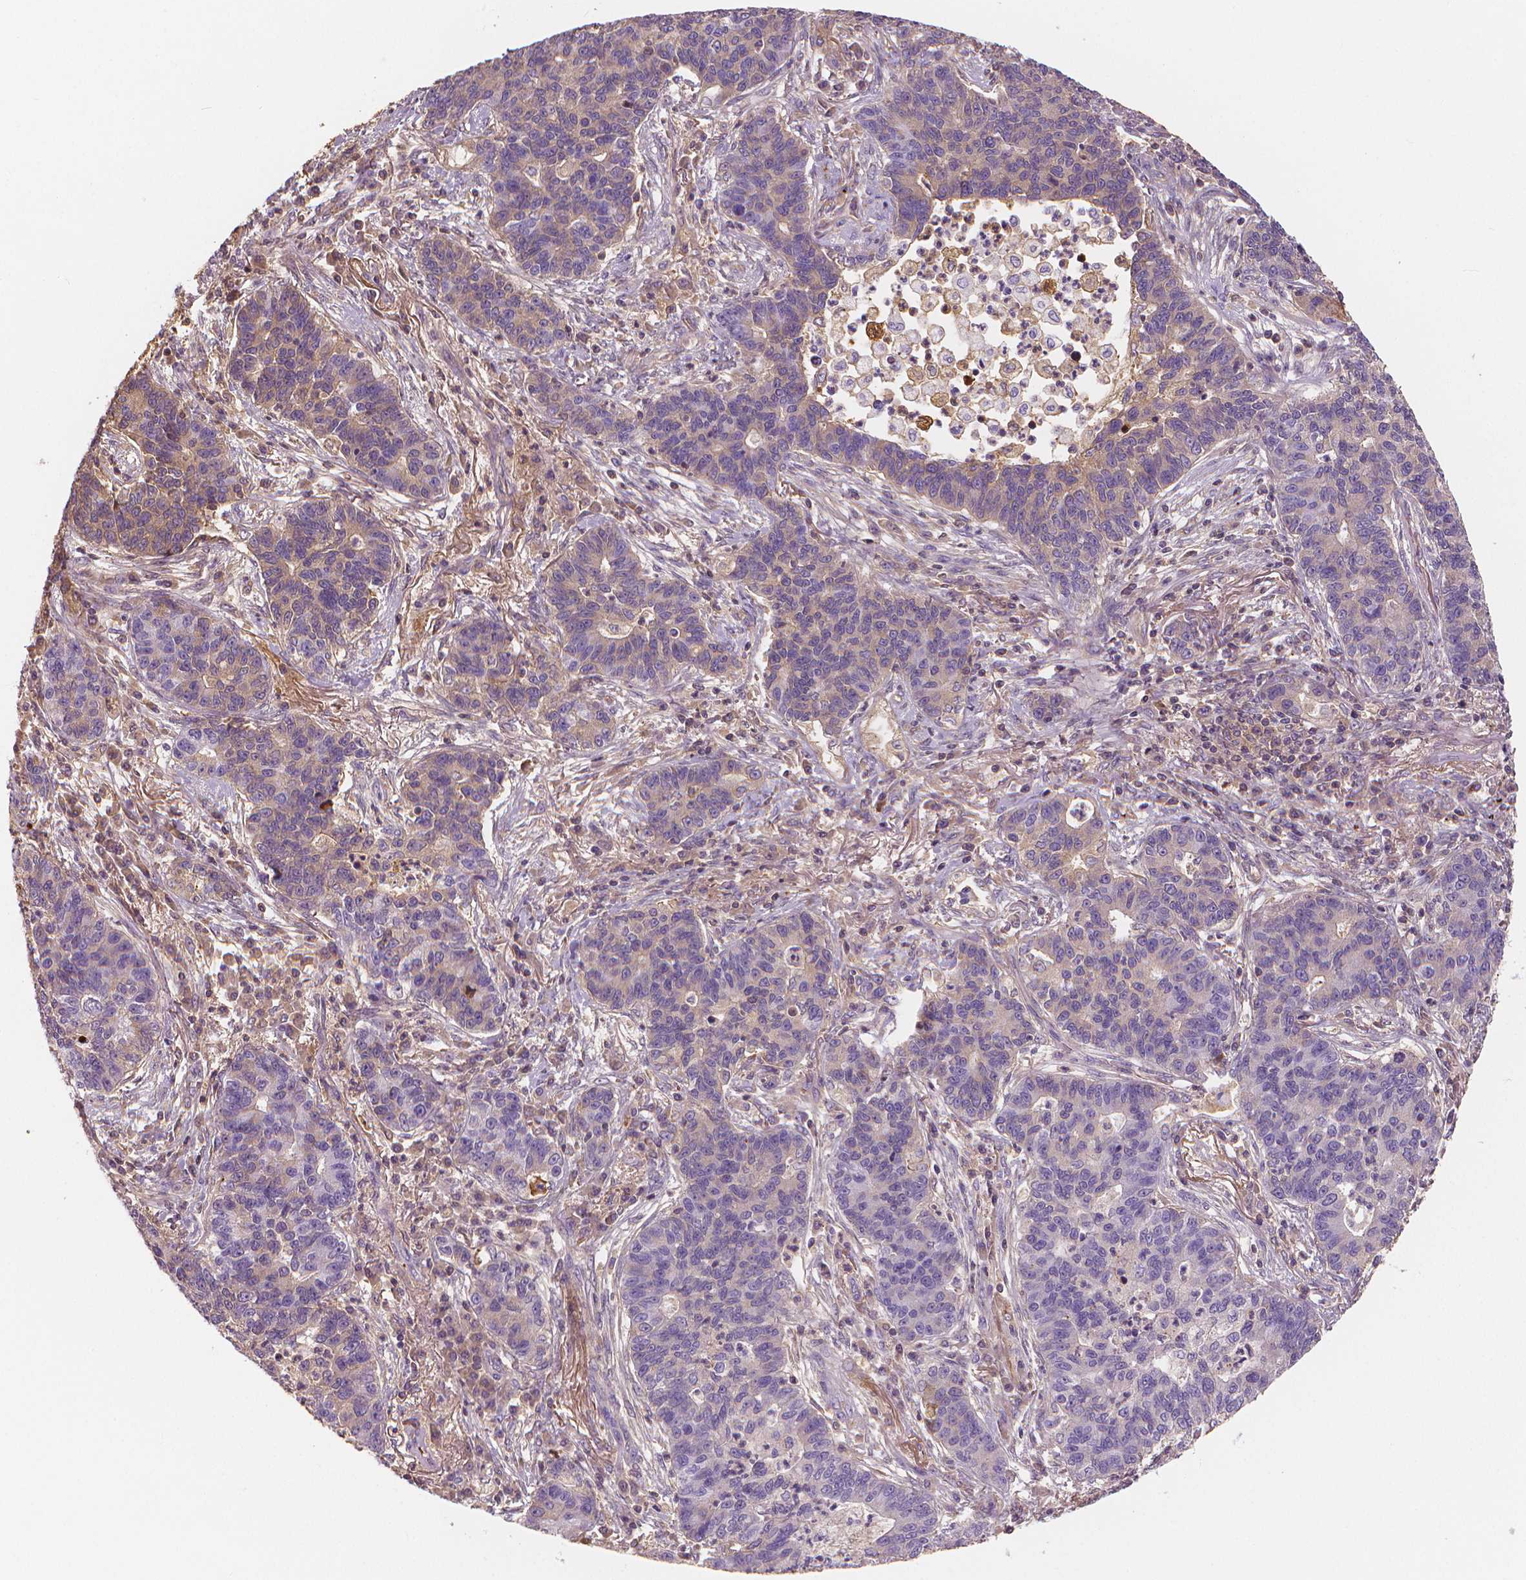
{"staining": {"intensity": "weak", "quantity": "<25%", "location": "cytoplasmic/membranous"}, "tissue": "lung cancer", "cell_type": "Tumor cells", "image_type": "cancer", "snomed": [{"axis": "morphology", "description": "Adenocarcinoma, NOS"}, {"axis": "topography", "description": "Lung"}], "caption": "Immunohistochemical staining of lung cancer displays no significant staining in tumor cells.", "gene": "APOA4", "patient": {"sex": "female", "age": 57}}